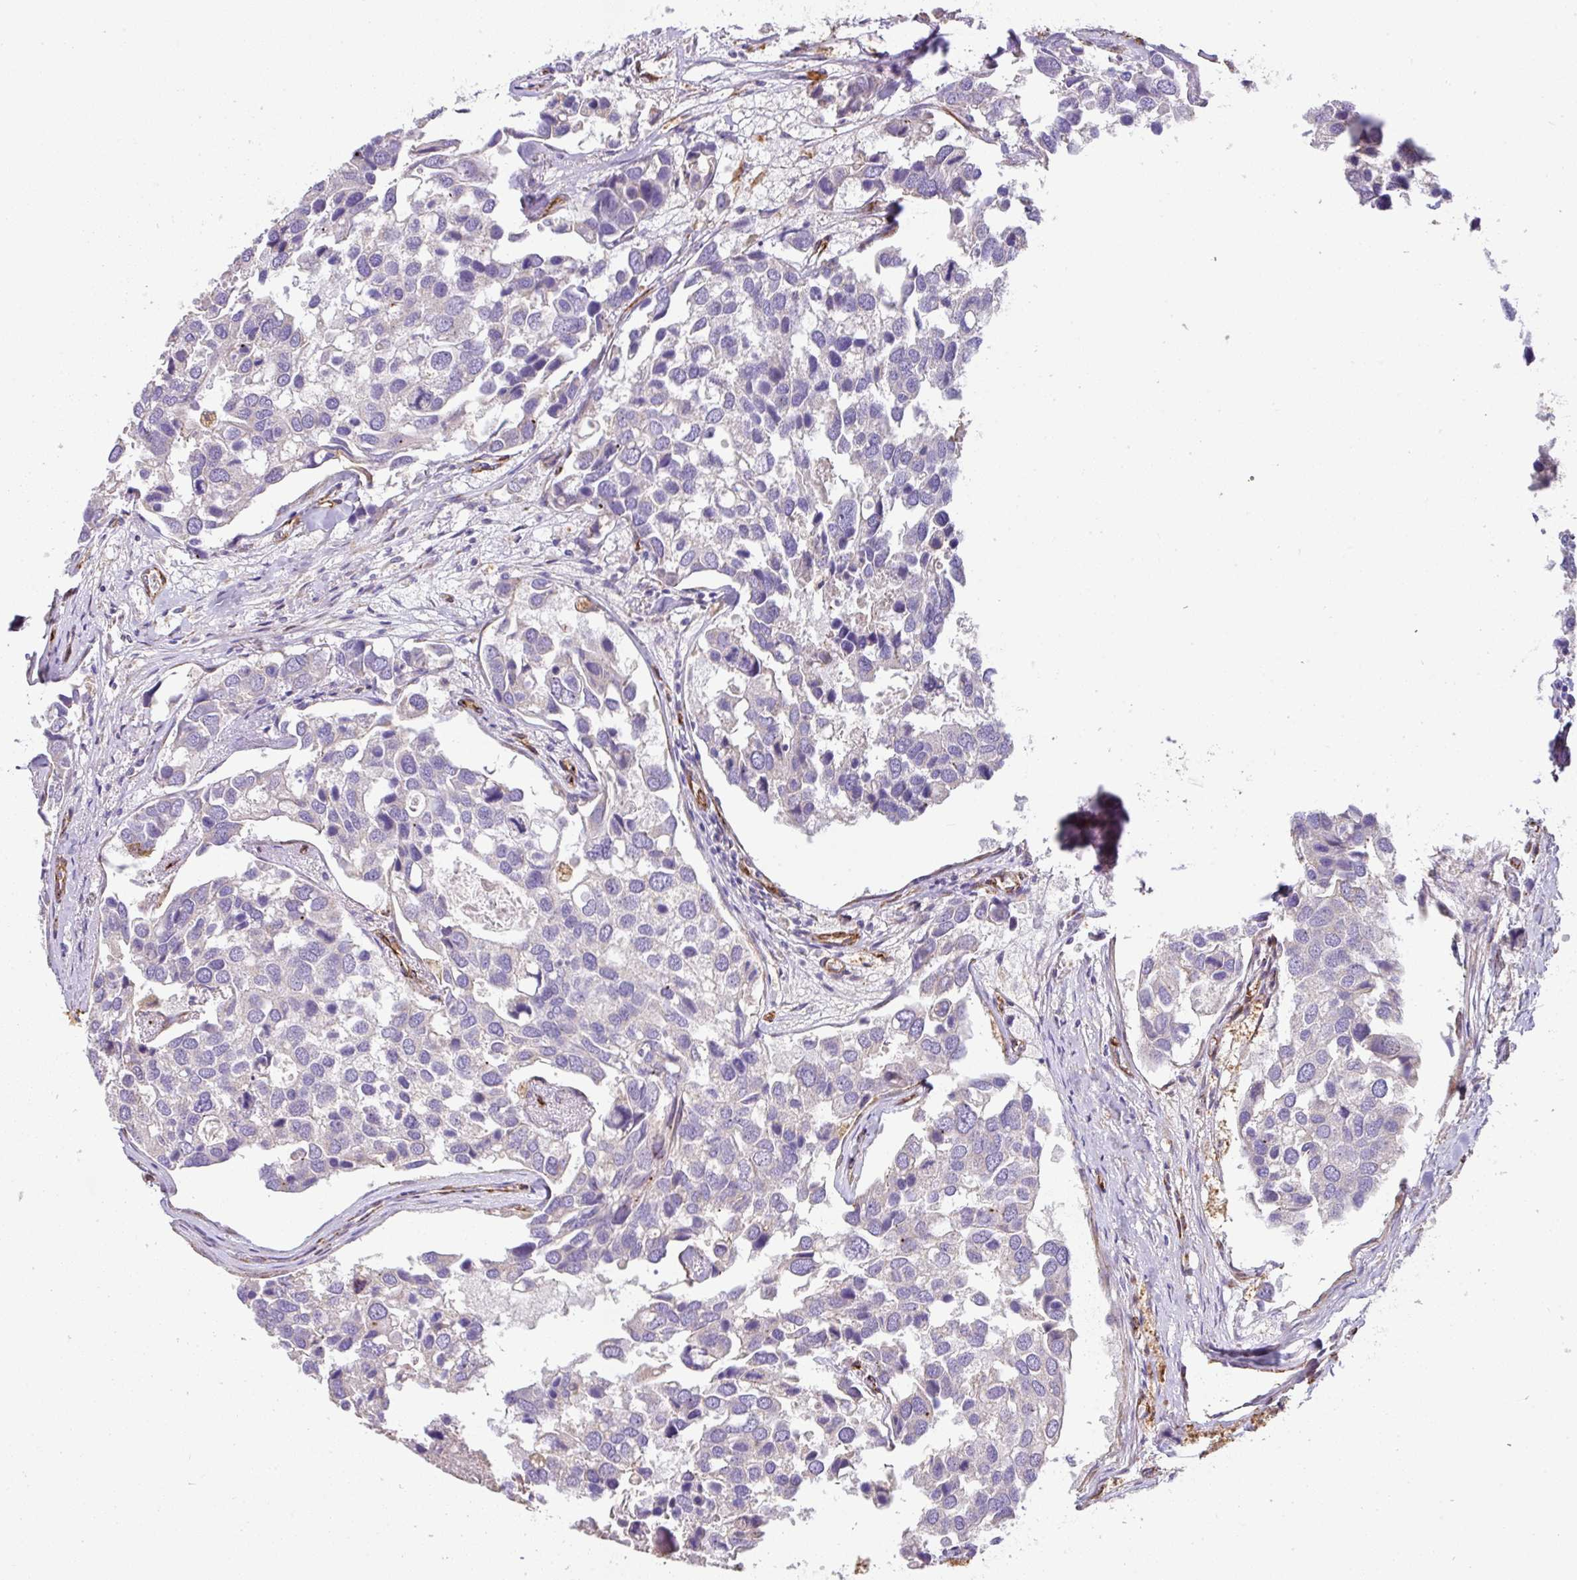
{"staining": {"intensity": "negative", "quantity": "none", "location": "none"}, "tissue": "breast cancer", "cell_type": "Tumor cells", "image_type": "cancer", "snomed": [{"axis": "morphology", "description": "Duct carcinoma"}, {"axis": "topography", "description": "Breast"}], "caption": "Immunohistochemical staining of human breast cancer exhibits no significant staining in tumor cells.", "gene": "SLC25A17", "patient": {"sex": "female", "age": 83}}